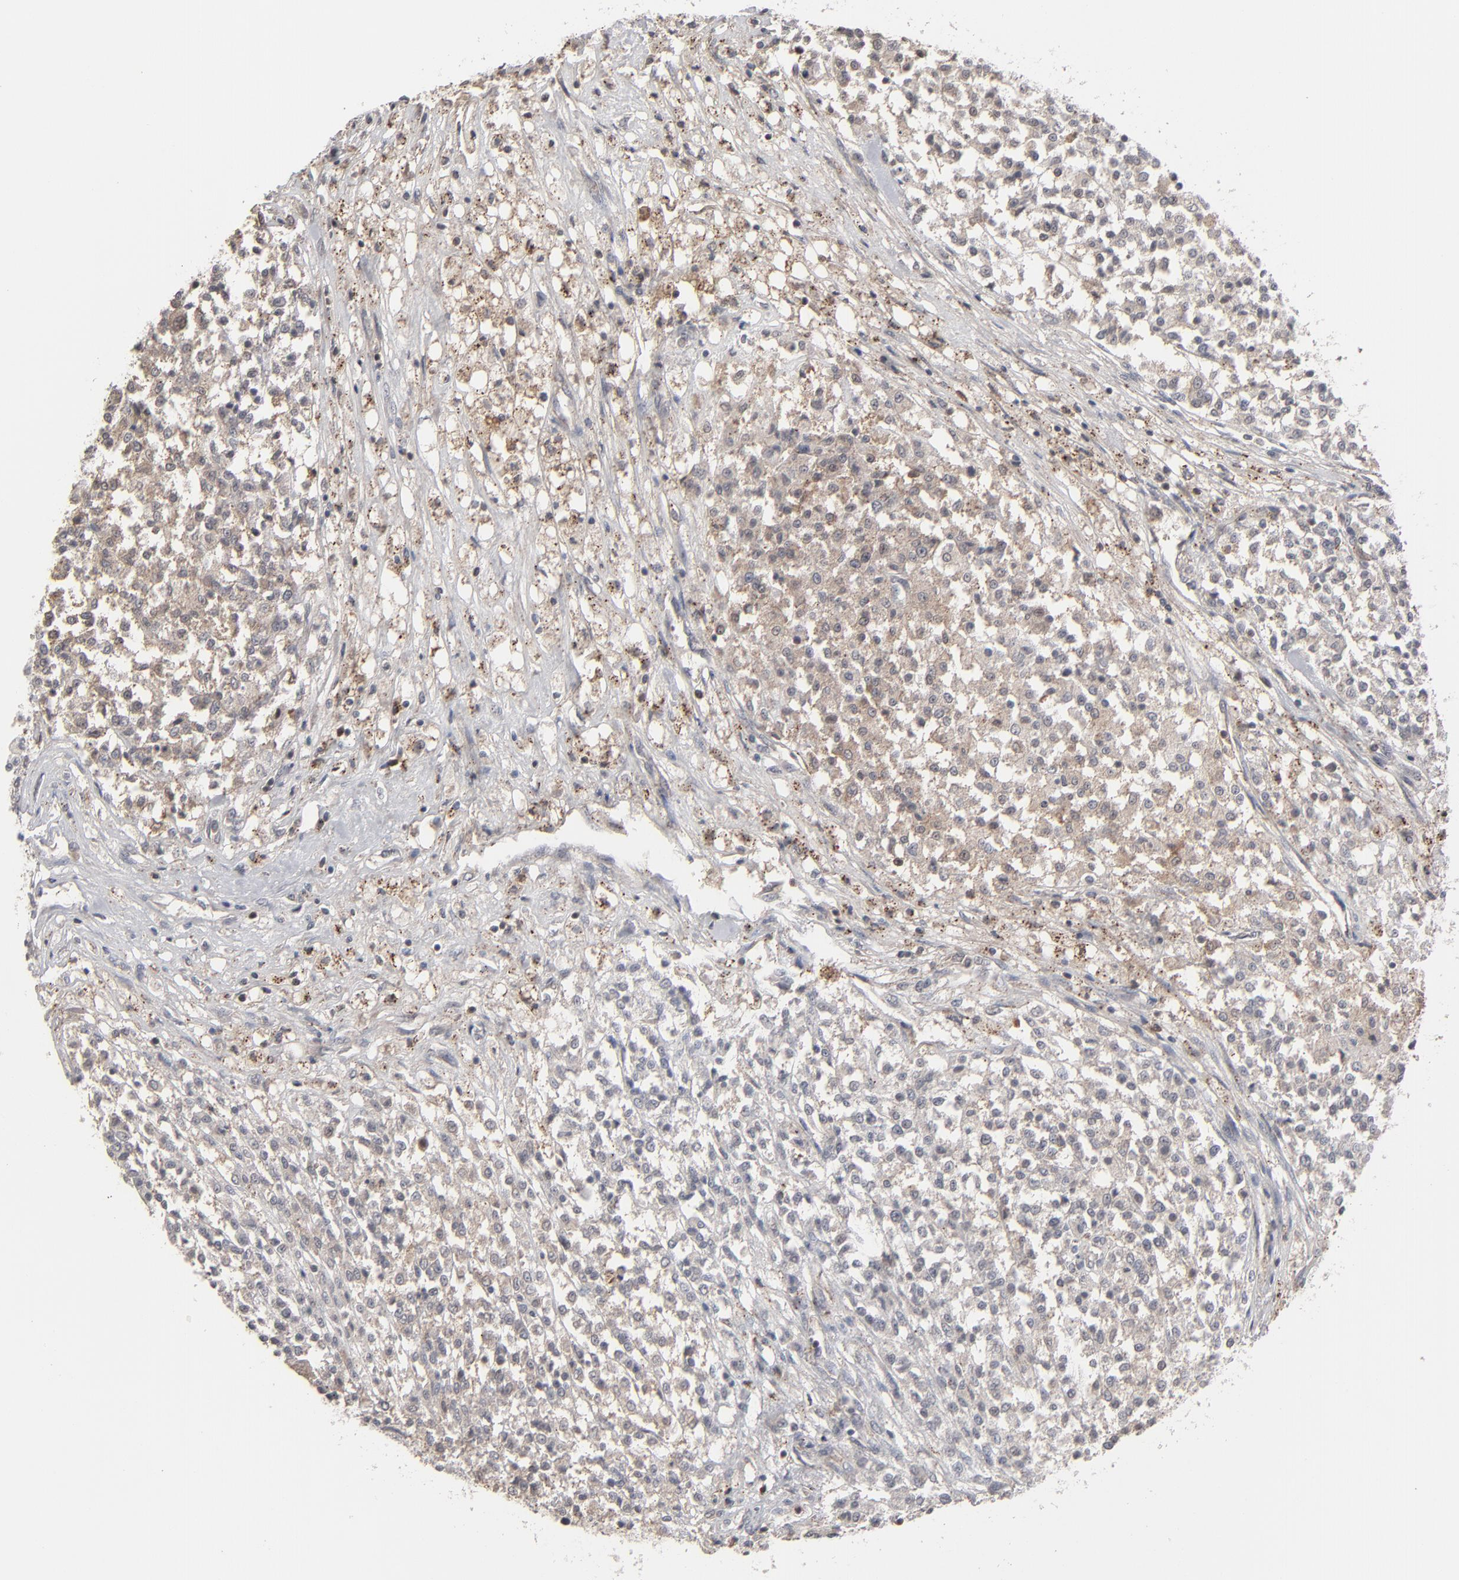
{"staining": {"intensity": "moderate", "quantity": ">75%", "location": "cytoplasmic/membranous"}, "tissue": "testis cancer", "cell_type": "Tumor cells", "image_type": "cancer", "snomed": [{"axis": "morphology", "description": "Seminoma, NOS"}, {"axis": "topography", "description": "Testis"}], "caption": "The histopathology image reveals immunohistochemical staining of seminoma (testis). There is moderate cytoplasmic/membranous positivity is appreciated in about >75% of tumor cells.", "gene": "STAT4", "patient": {"sex": "male", "age": 59}}